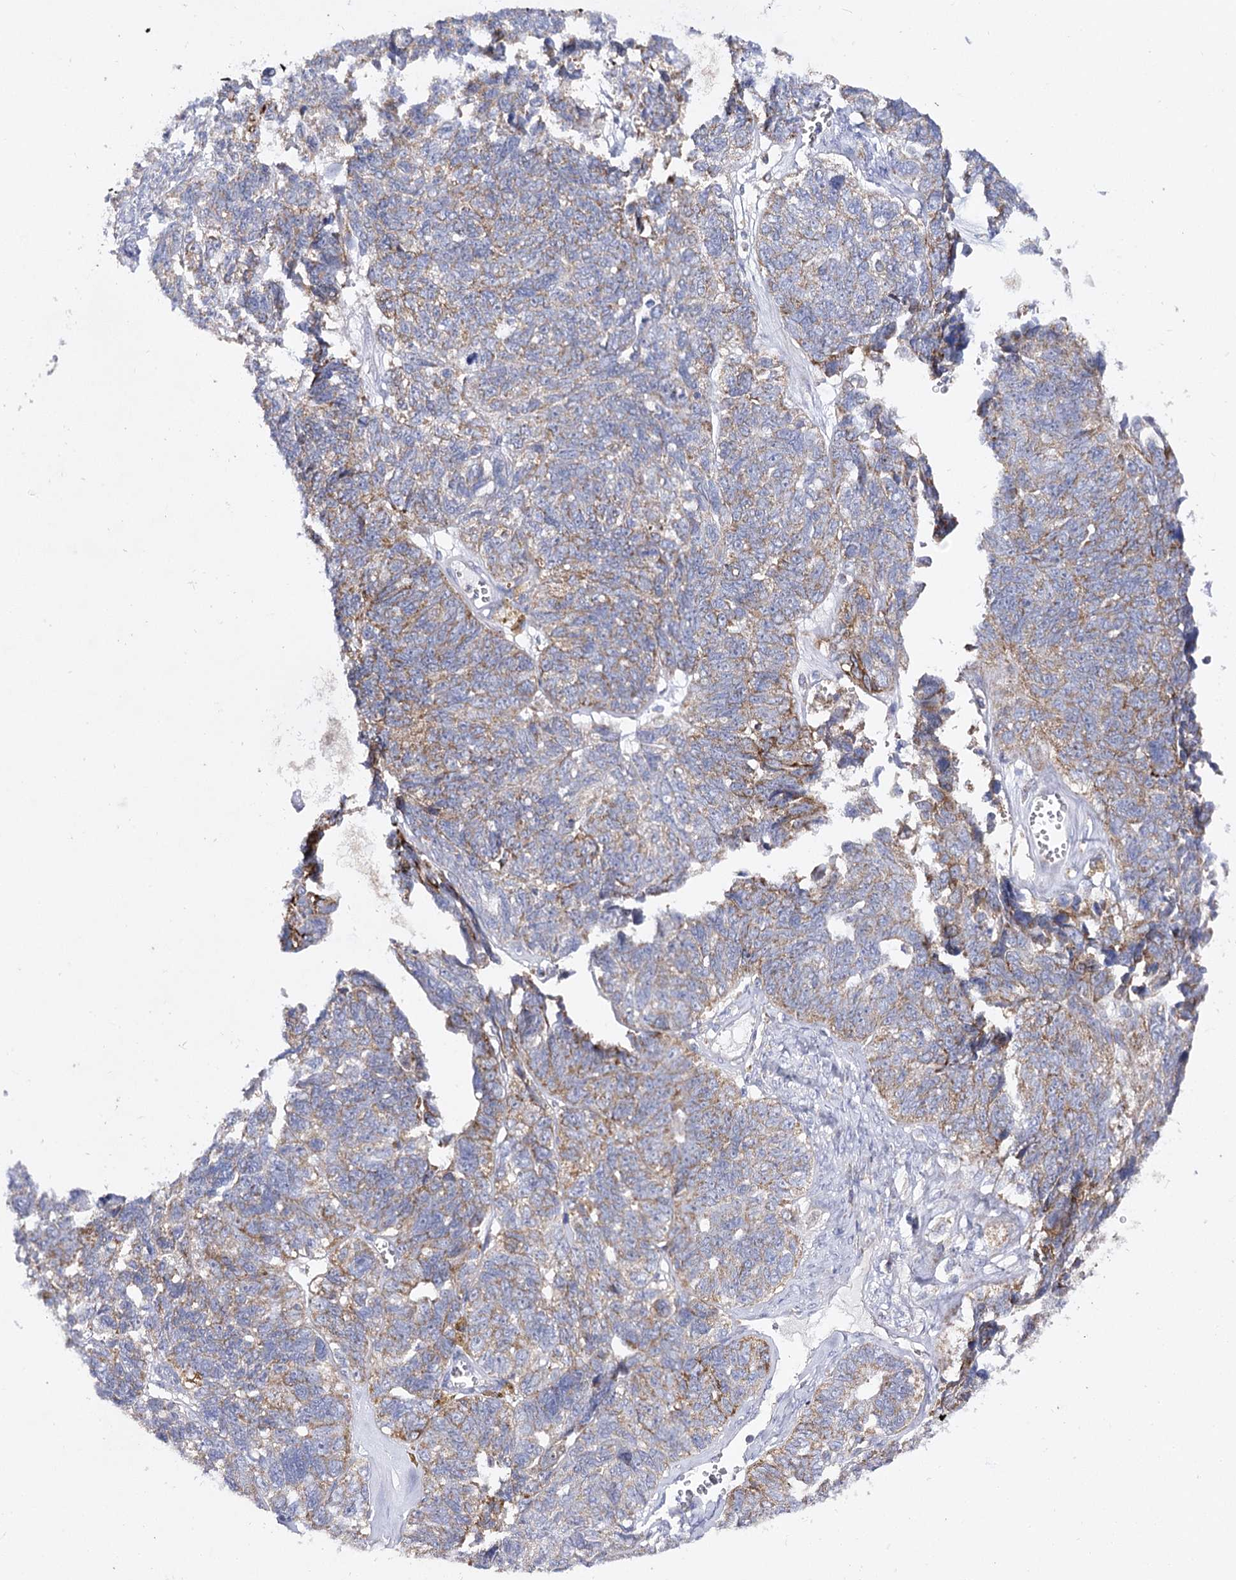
{"staining": {"intensity": "moderate", "quantity": "25%-75%", "location": "cytoplasmic/membranous"}, "tissue": "ovarian cancer", "cell_type": "Tumor cells", "image_type": "cancer", "snomed": [{"axis": "morphology", "description": "Cystadenocarcinoma, serous, NOS"}, {"axis": "topography", "description": "Ovary"}], "caption": "Moderate cytoplasmic/membranous protein staining is seen in about 25%-75% of tumor cells in serous cystadenocarcinoma (ovarian).", "gene": "COX15", "patient": {"sex": "female", "age": 79}}